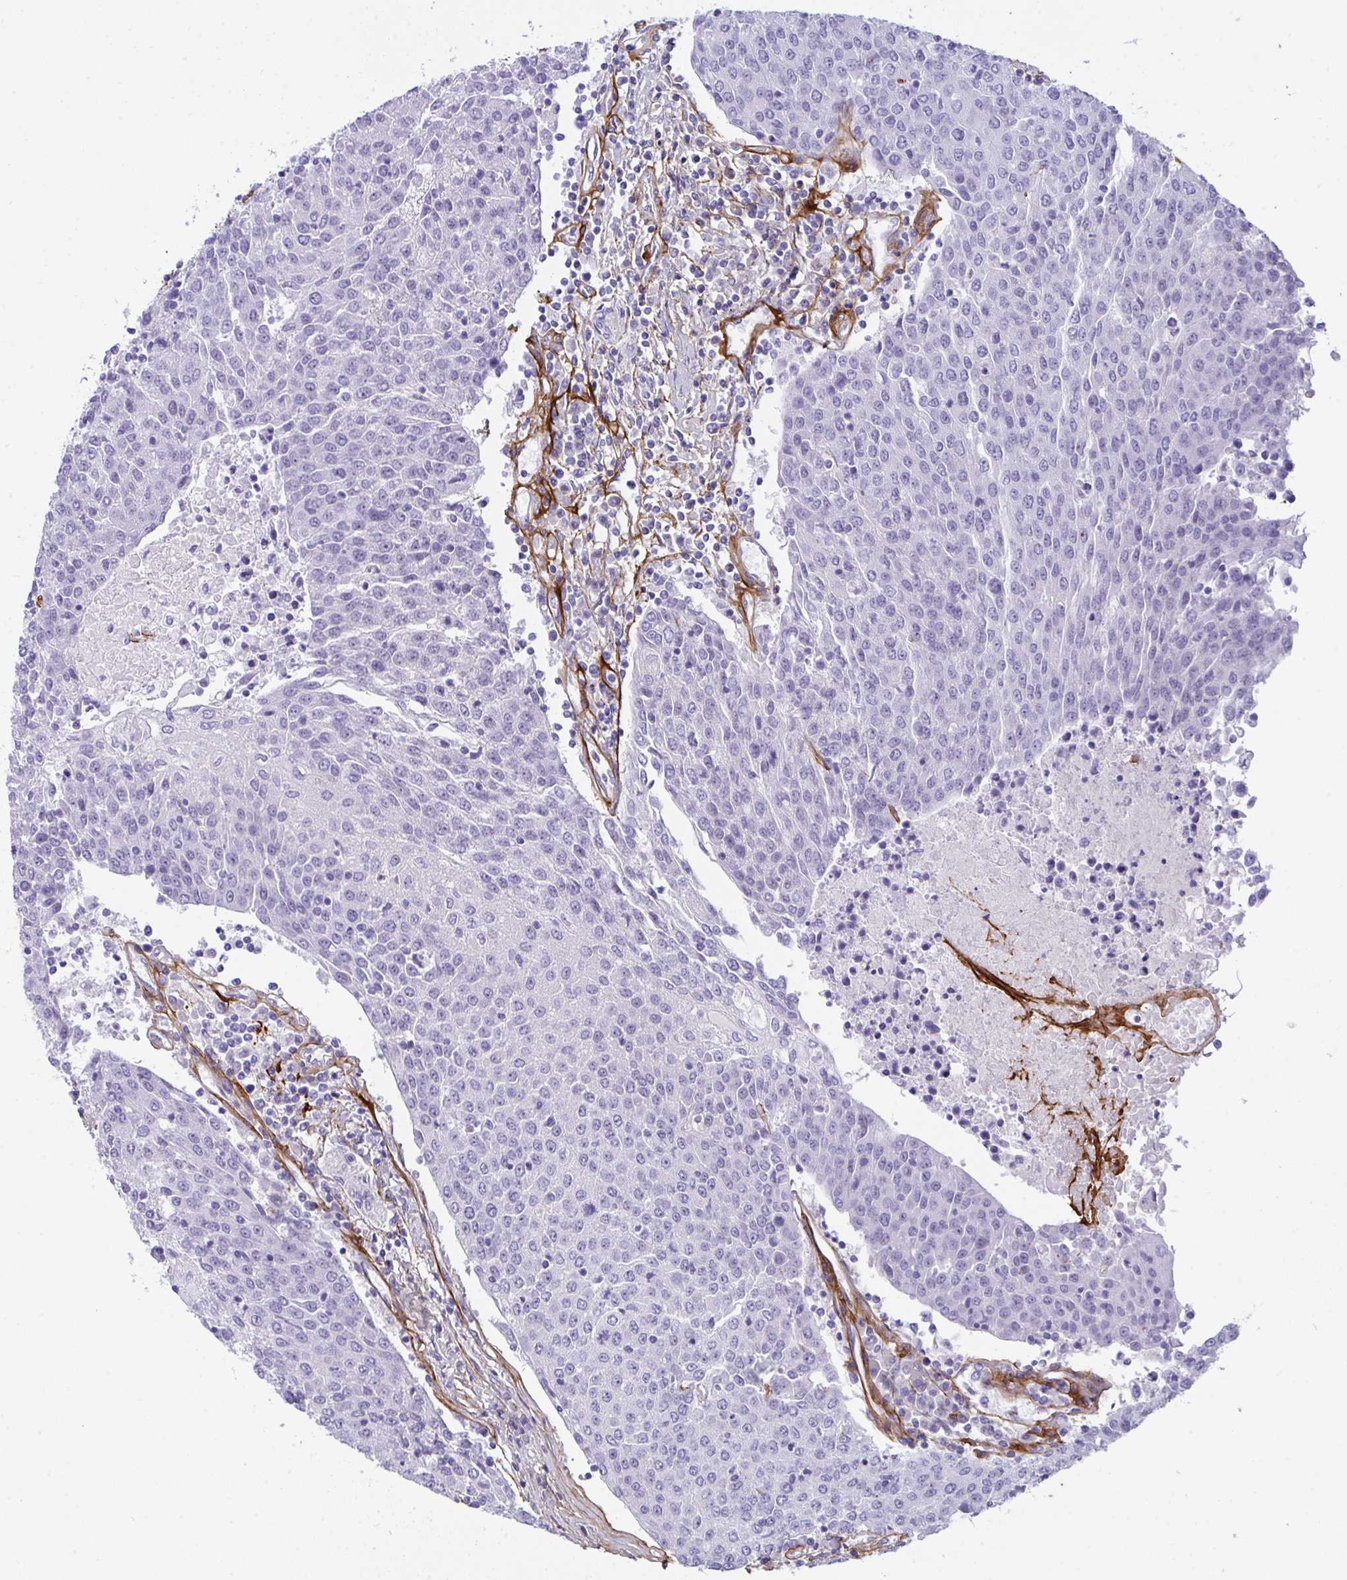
{"staining": {"intensity": "negative", "quantity": "none", "location": "none"}, "tissue": "urothelial cancer", "cell_type": "Tumor cells", "image_type": "cancer", "snomed": [{"axis": "morphology", "description": "Urothelial carcinoma, High grade"}, {"axis": "topography", "description": "Urinary bladder"}], "caption": "Human high-grade urothelial carcinoma stained for a protein using immunohistochemistry (IHC) shows no positivity in tumor cells.", "gene": "LHFPL6", "patient": {"sex": "female", "age": 85}}